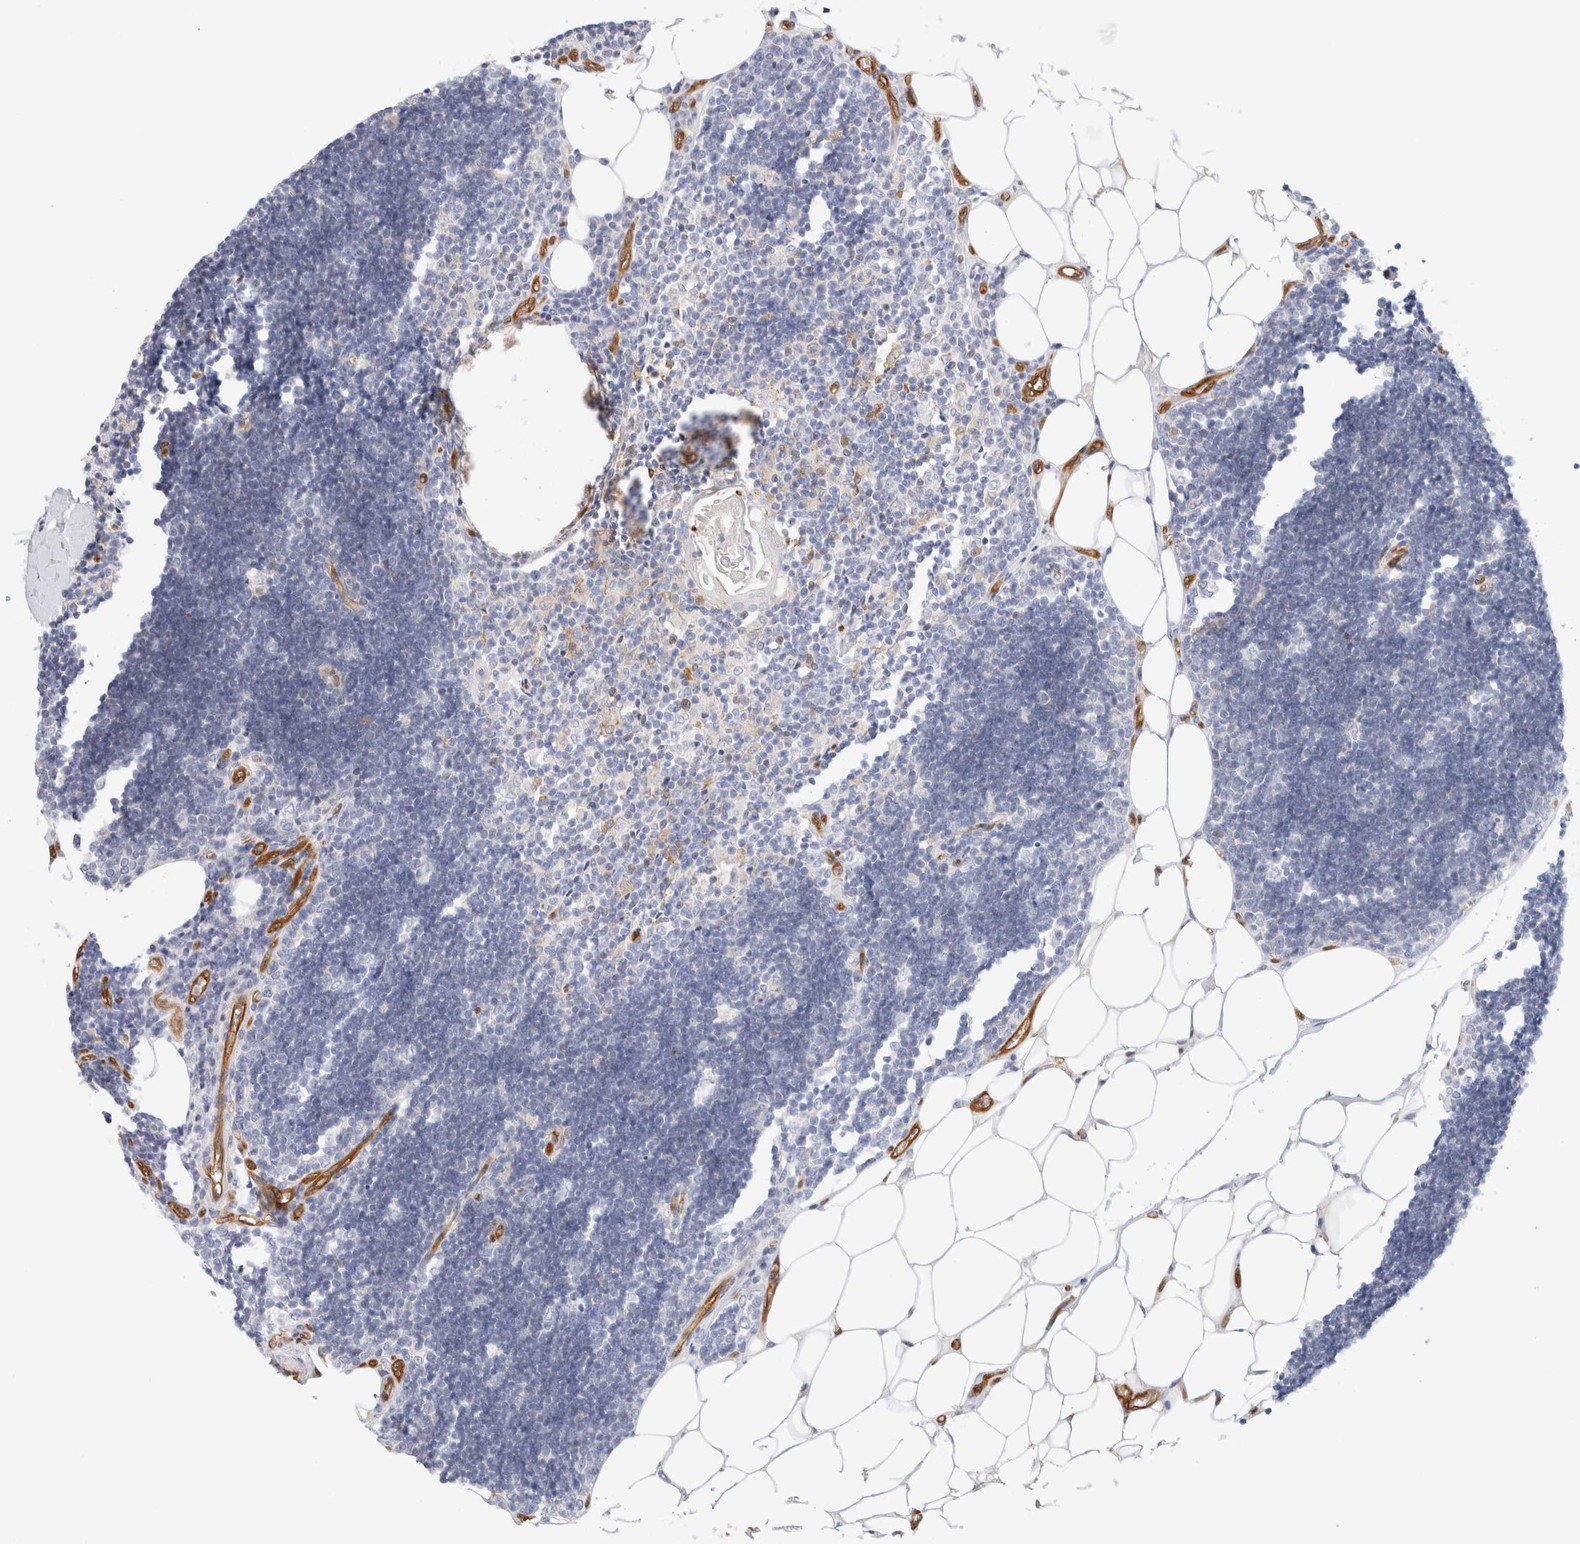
{"staining": {"intensity": "weak", "quantity": "<25%", "location": "cytoplasmic/membranous"}, "tissue": "lymph node", "cell_type": "Germinal center cells", "image_type": "normal", "snomed": [{"axis": "morphology", "description": "Normal tissue, NOS"}, {"axis": "topography", "description": "Lymph node"}], "caption": "Immunohistochemistry micrograph of benign human lymph node stained for a protein (brown), which reveals no expression in germinal center cells. (DAB immunohistochemistry, high magnification).", "gene": "LMCD1", "patient": {"sex": "male", "age": 33}}